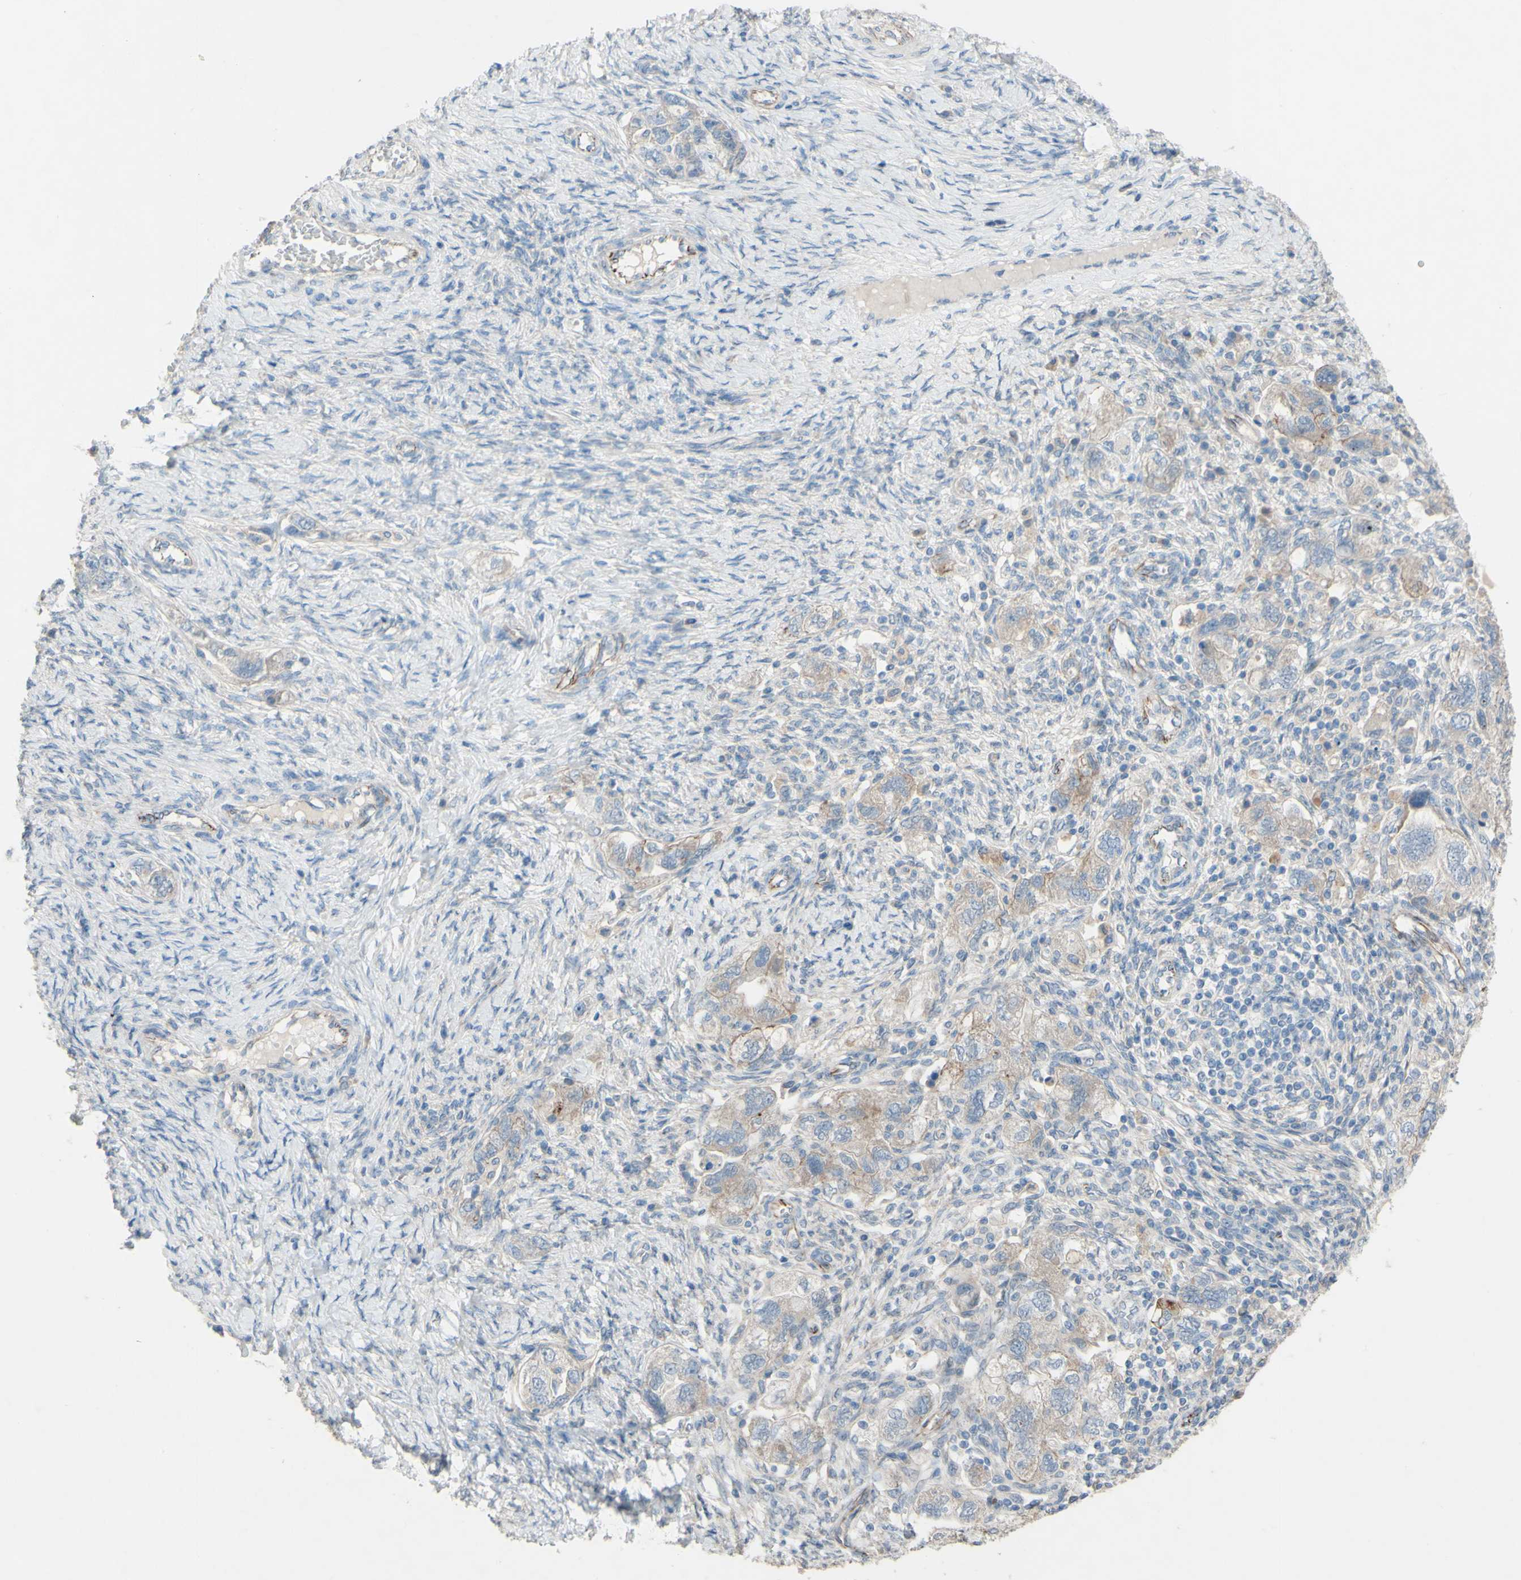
{"staining": {"intensity": "weak", "quantity": ">75%", "location": "cytoplasmic/membranous"}, "tissue": "ovarian cancer", "cell_type": "Tumor cells", "image_type": "cancer", "snomed": [{"axis": "morphology", "description": "Carcinoma, NOS"}, {"axis": "morphology", "description": "Cystadenocarcinoma, serous, NOS"}, {"axis": "topography", "description": "Ovary"}], "caption": "IHC micrograph of neoplastic tissue: carcinoma (ovarian) stained using immunohistochemistry reveals low levels of weak protein expression localized specifically in the cytoplasmic/membranous of tumor cells, appearing as a cytoplasmic/membranous brown color.", "gene": "CDCP1", "patient": {"sex": "female", "age": 69}}